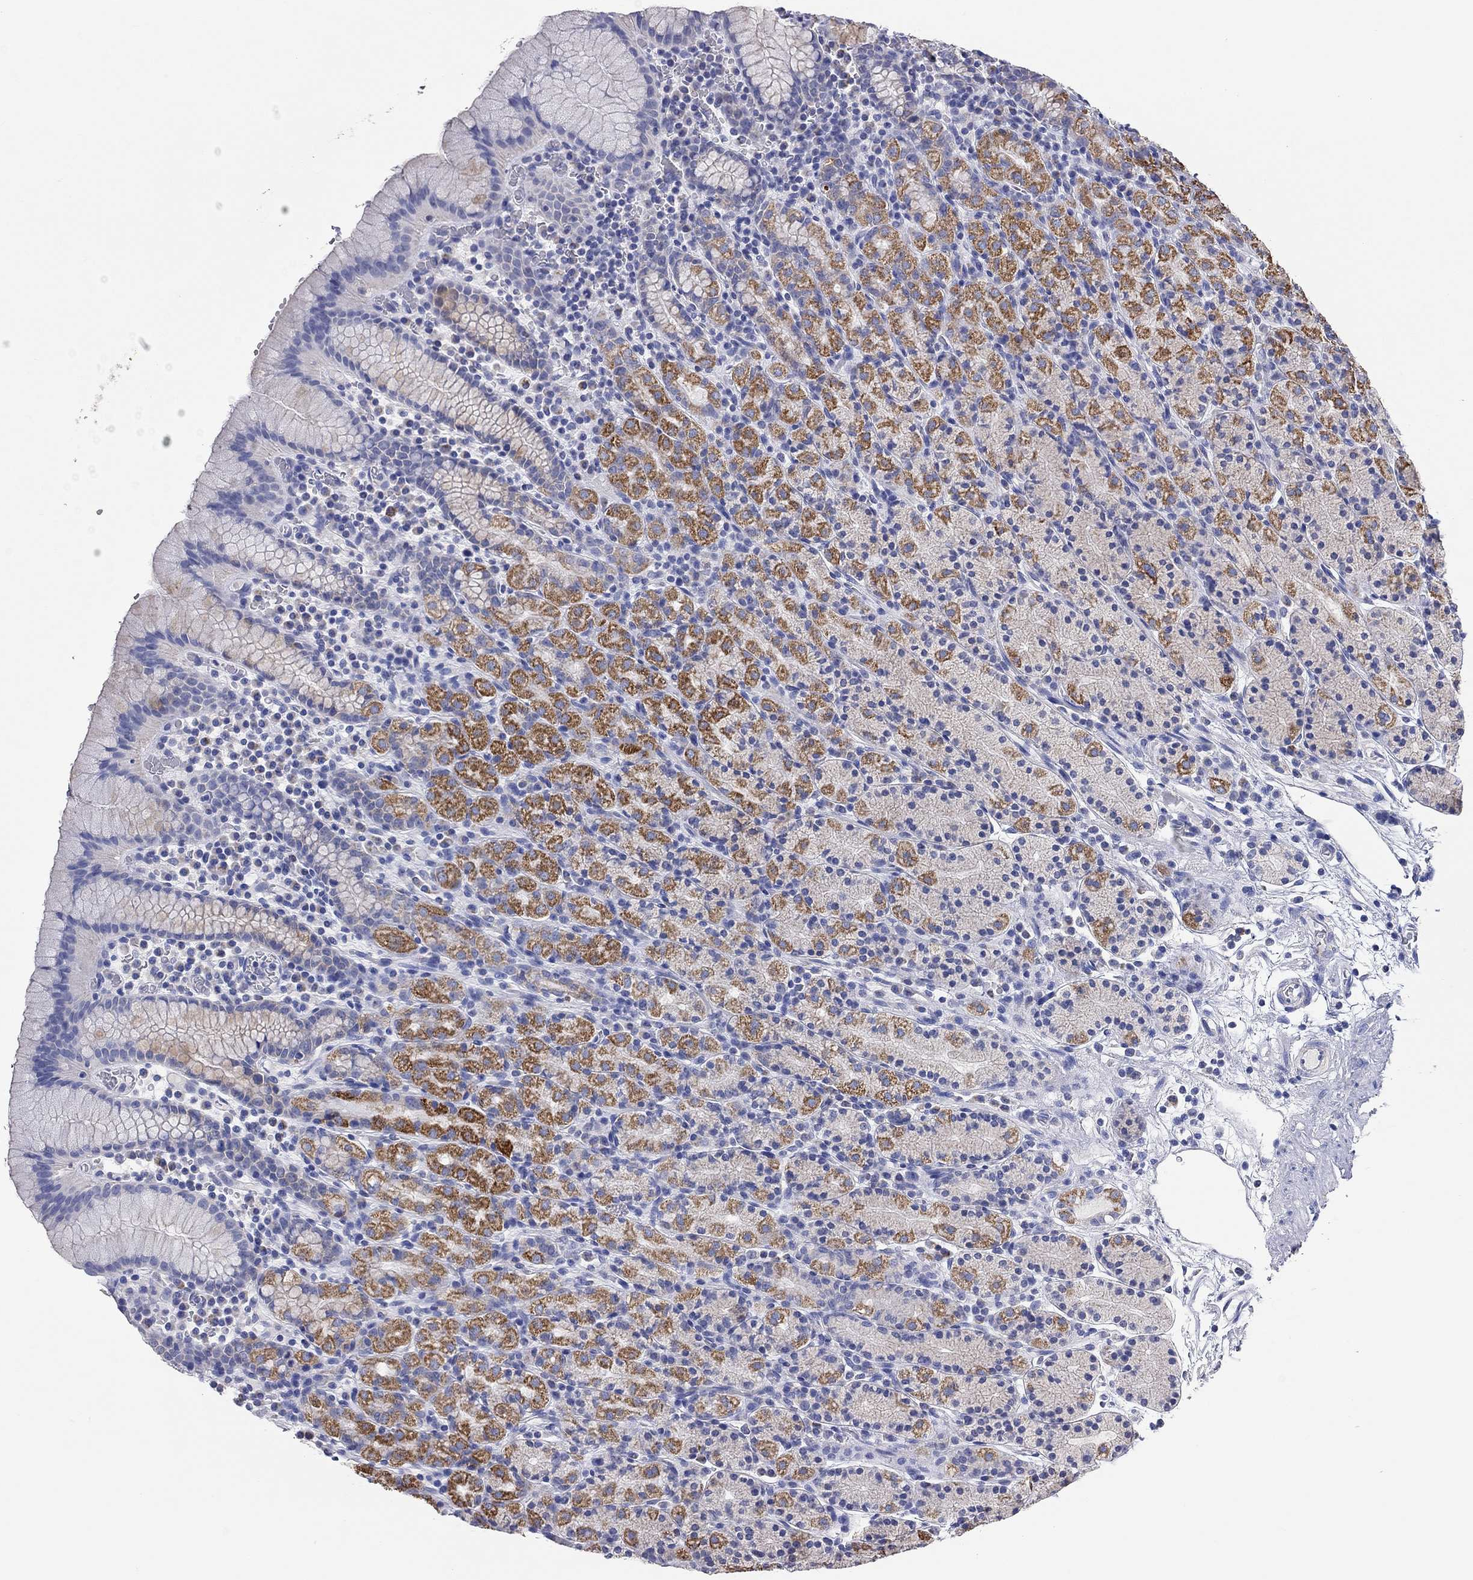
{"staining": {"intensity": "strong", "quantity": "25%-75%", "location": "cytoplasmic/membranous"}, "tissue": "stomach", "cell_type": "Glandular cells", "image_type": "normal", "snomed": [{"axis": "morphology", "description": "Normal tissue, NOS"}, {"axis": "topography", "description": "Stomach, upper"}, {"axis": "topography", "description": "Stomach"}], "caption": "Protein expression analysis of unremarkable stomach exhibits strong cytoplasmic/membranous expression in approximately 25%-75% of glandular cells.", "gene": "RCAN1", "patient": {"sex": "male", "age": 62}}